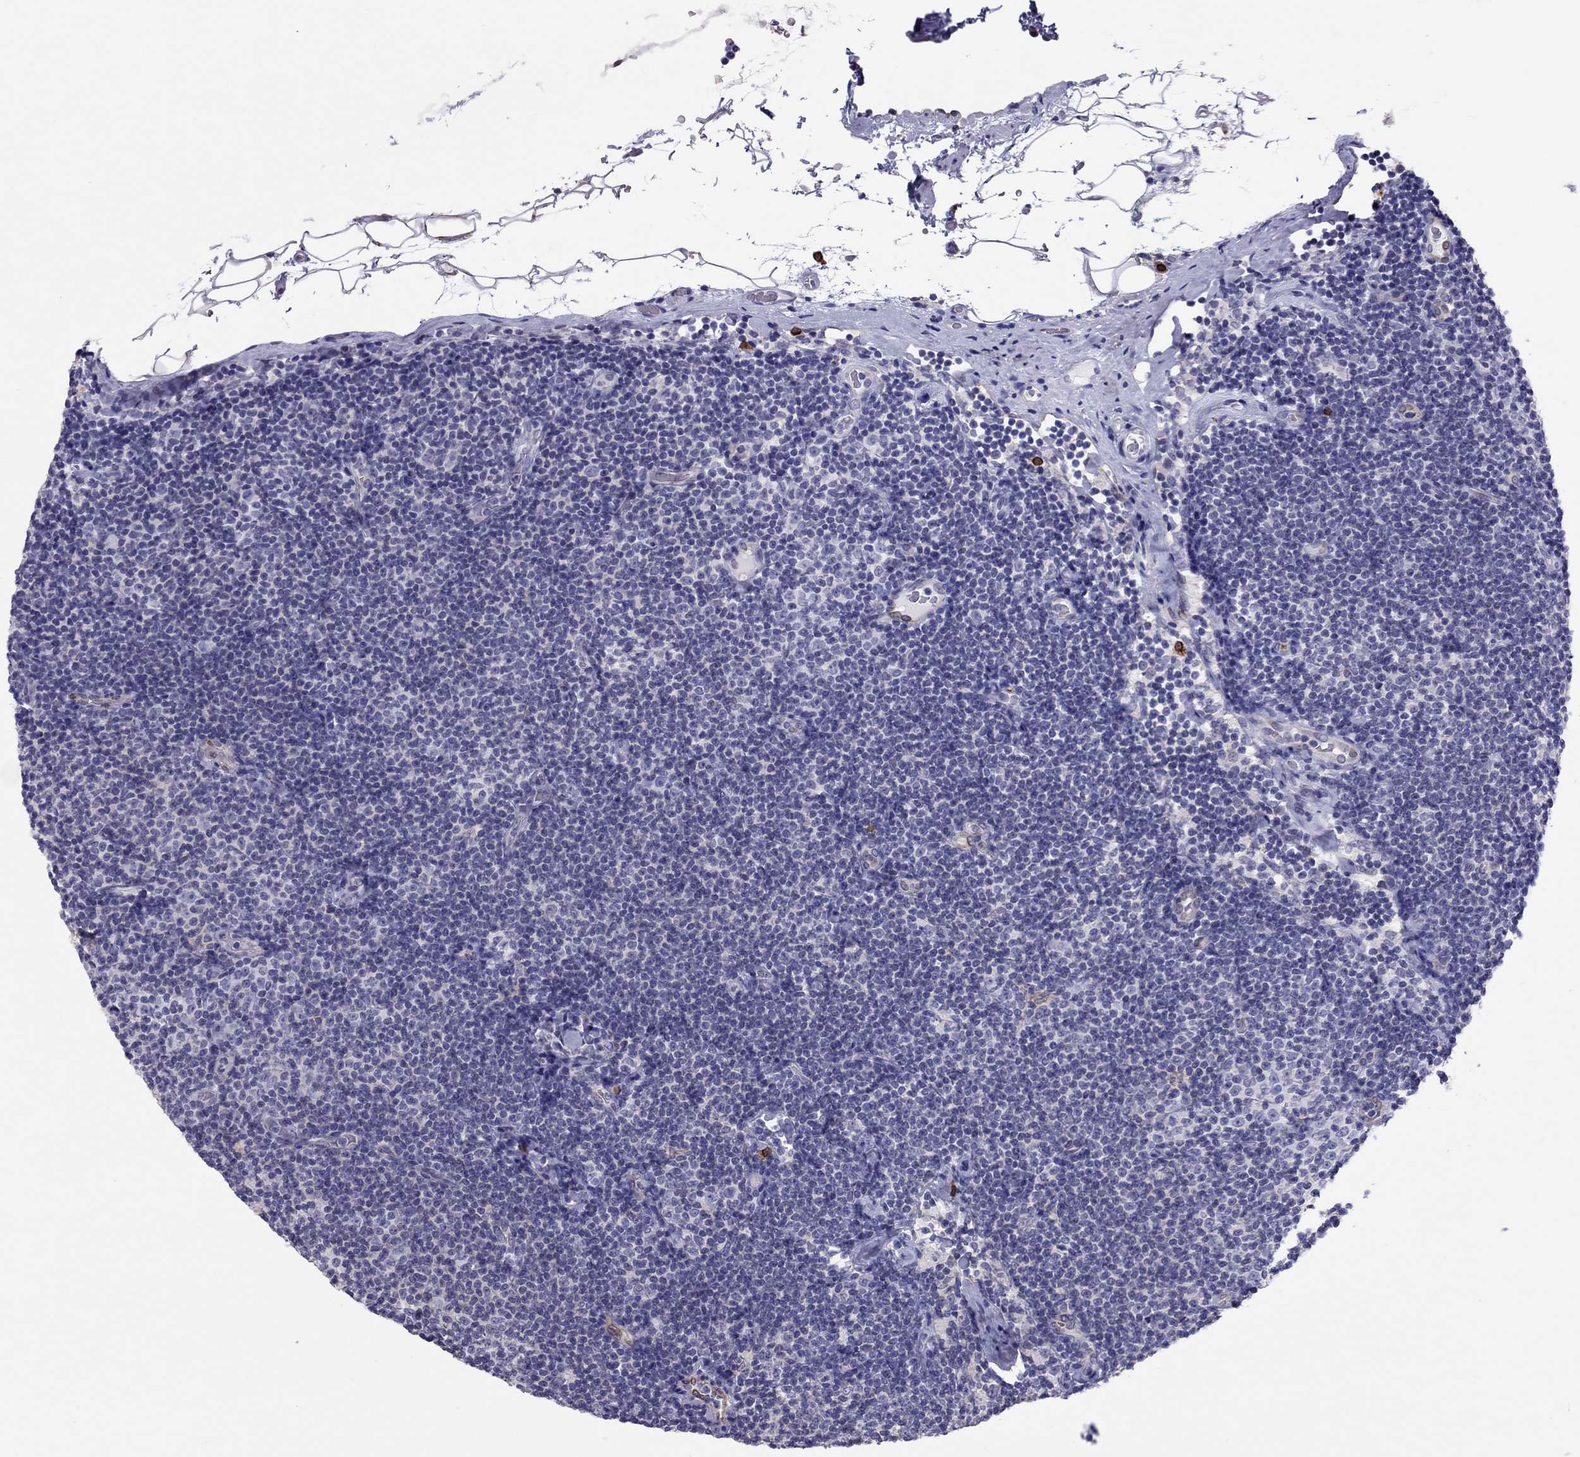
{"staining": {"intensity": "negative", "quantity": "none", "location": "none"}, "tissue": "lymphoma", "cell_type": "Tumor cells", "image_type": "cancer", "snomed": [{"axis": "morphology", "description": "Malignant lymphoma, non-Hodgkin's type, Low grade"}, {"axis": "topography", "description": "Lymph node"}], "caption": "Immunohistochemical staining of lymphoma demonstrates no significant expression in tumor cells.", "gene": "ADORA2A", "patient": {"sex": "male", "age": 81}}